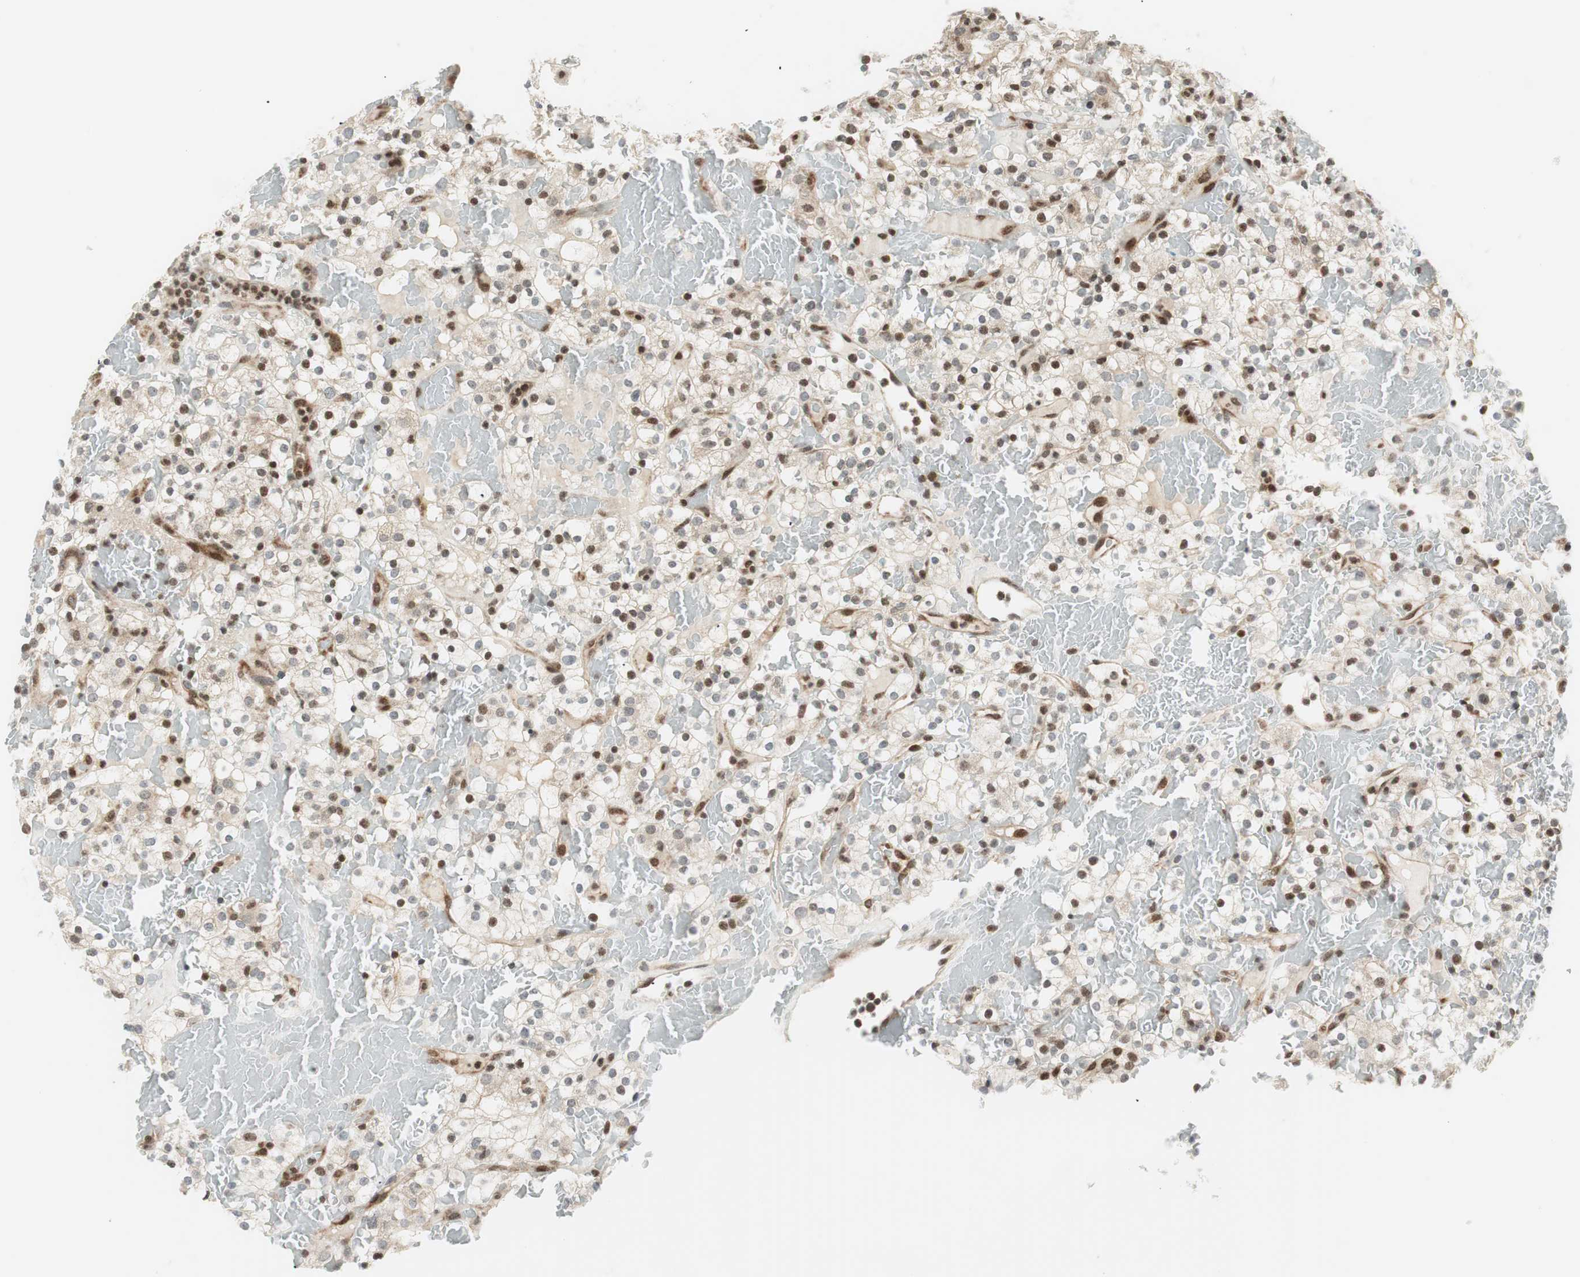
{"staining": {"intensity": "moderate", "quantity": "25%-75%", "location": "nuclear"}, "tissue": "renal cancer", "cell_type": "Tumor cells", "image_type": "cancer", "snomed": [{"axis": "morphology", "description": "Normal tissue, NOS"}, {"axis": "morphology", "description": "Adenocarcinoma, NOS"}, {"axis": "topography", "description": "Kidney"}], "caption": "Immunohistochemistry image of neoplastic tissue: human renal adenocarcinoma stained using IHC shows medium levels of moderate protein expression localized specifically in the nuclear of tumor cells, appearing as a nuclear brown color.", "gene": "TPT1", "patient": {"sex": "female", "age": 72}}